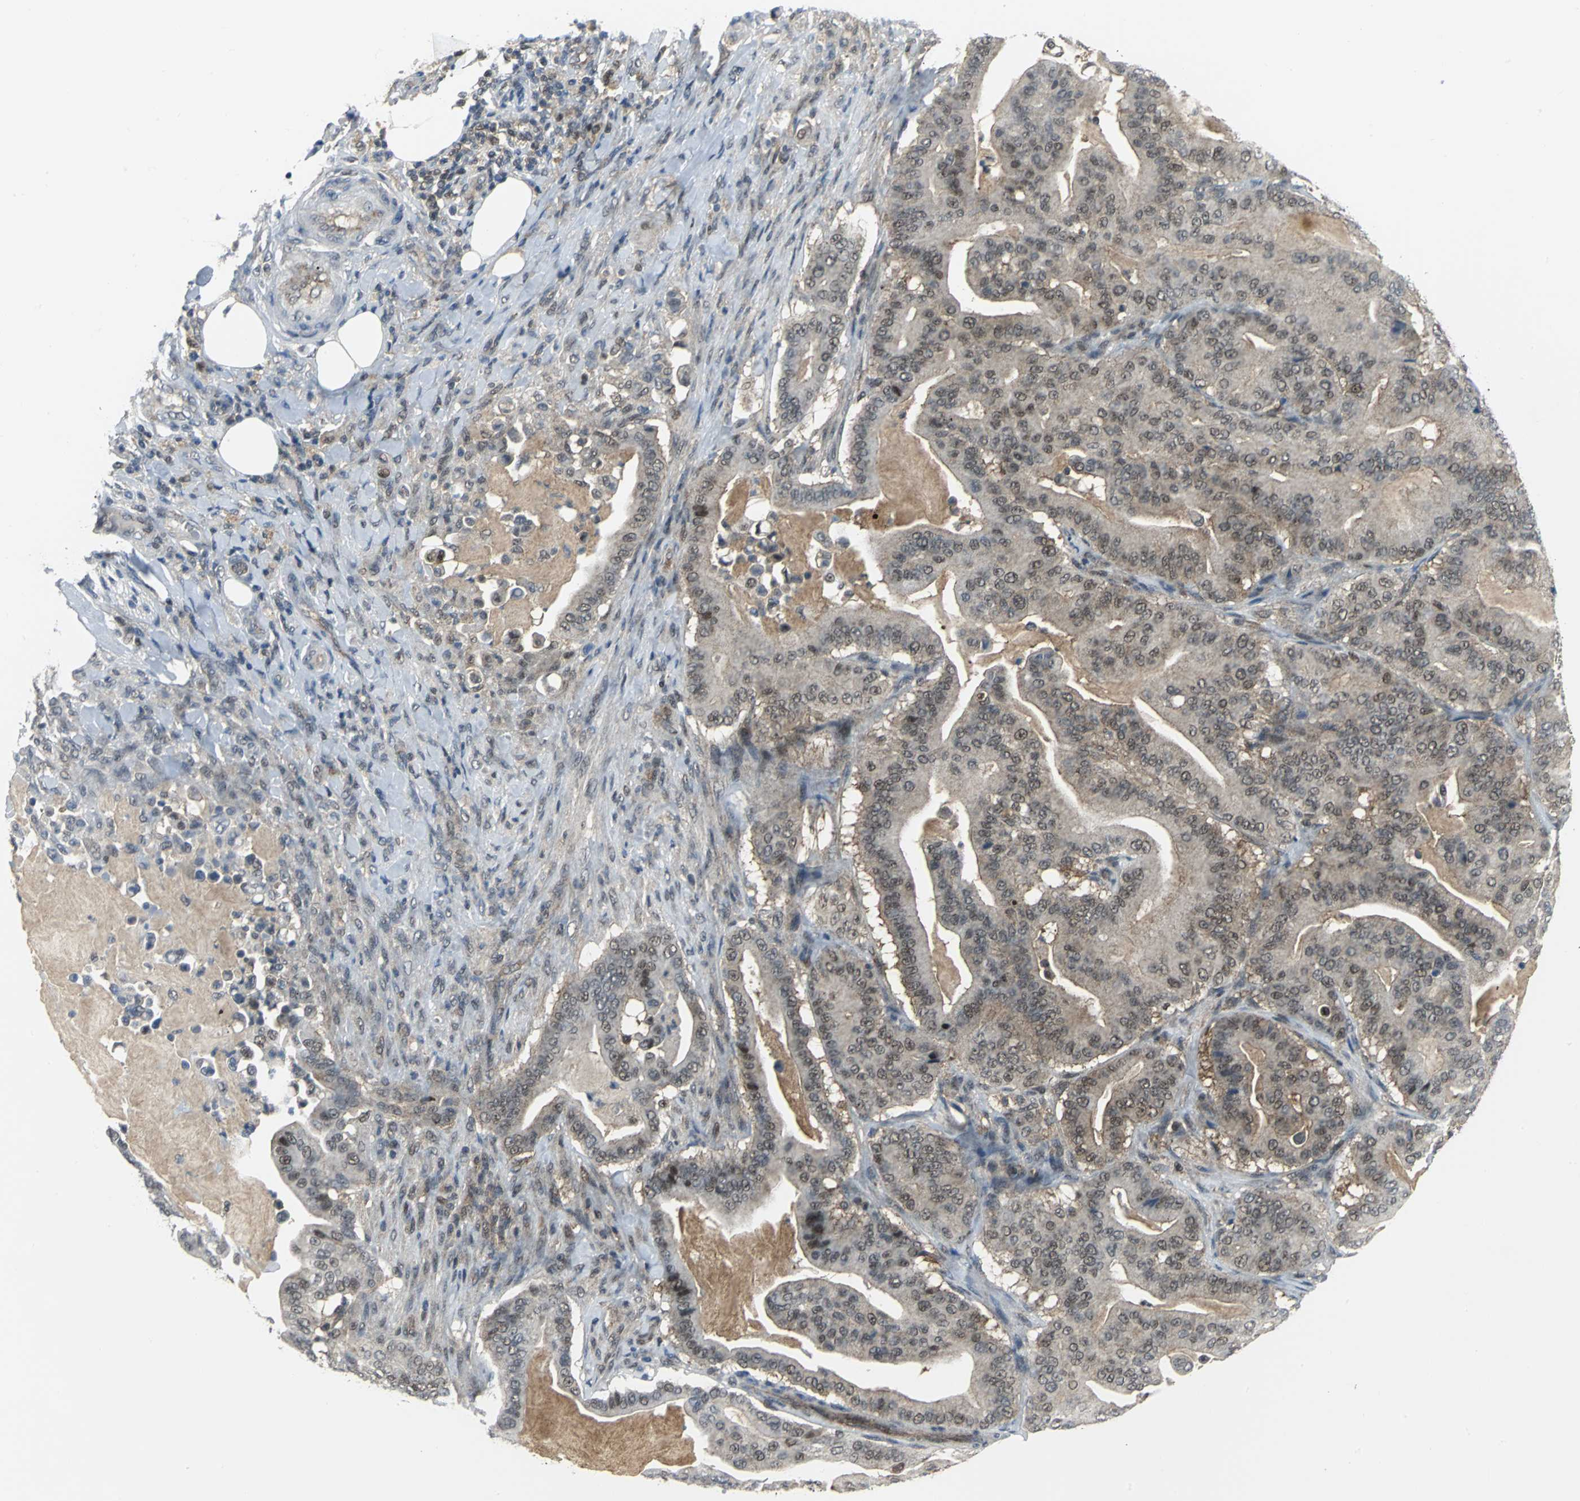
{"staining": {"intensity": "moderate", "quantity": "25%-75%", "location": "nuclear"}, "tissue": "pancreatic cancer", "cell_type": "Tumor cells", "image_type": "cancer", "snomed": [{"axis": "morphology", "description": "Adenocarcinoma, NOS"}, {"axis": "topography", "description": "Pancreas"}], "caption": "Pancreatic cancer was stained to show a protein in brown. There is medium levels of moderate nuclear positivity in about 25%-75% of tumor cells.", "gene": "PSMA4", "patient": {"sex": "male", "age": 63}}